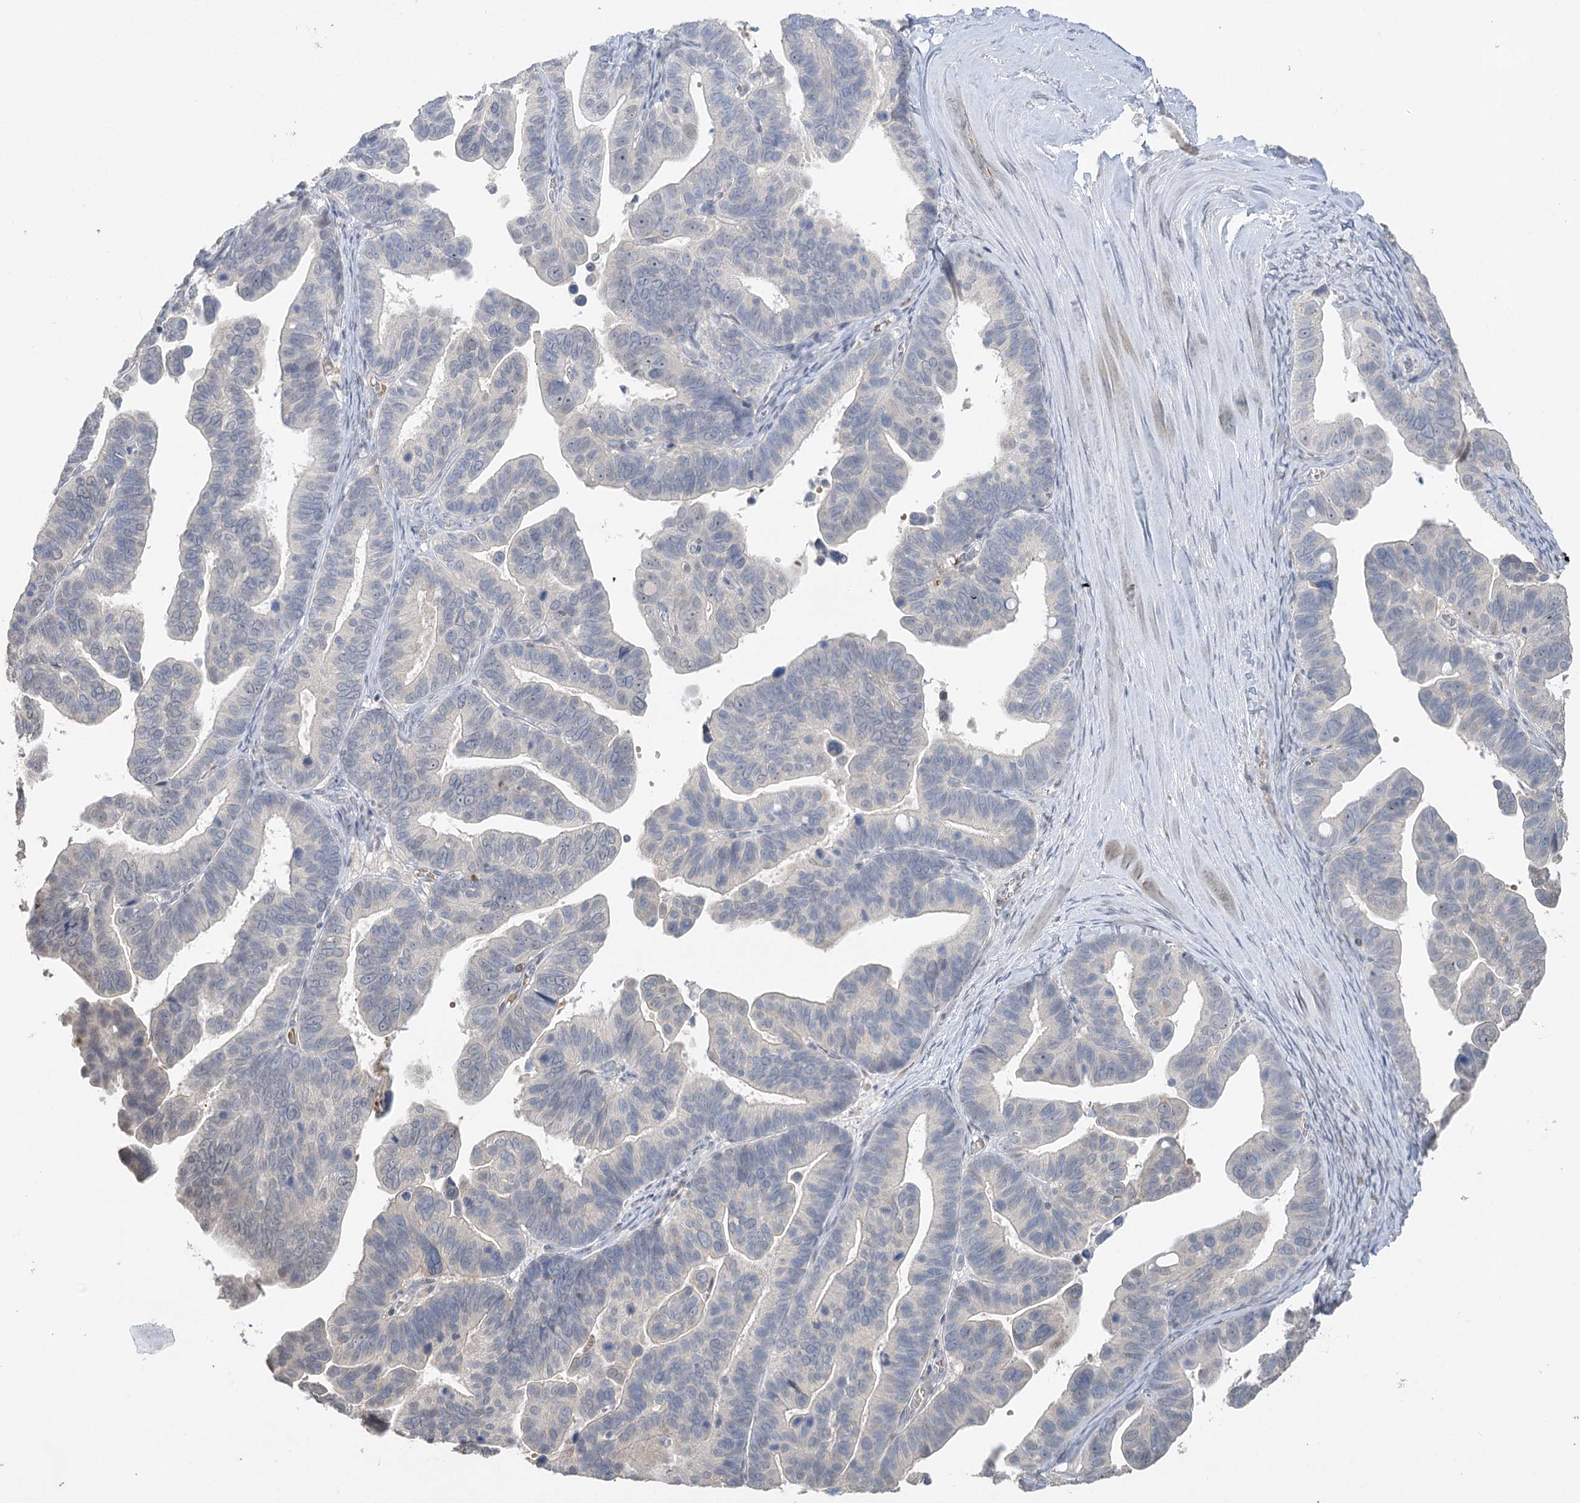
{"staining": {"intensity": "negative", "quantity": "none", "location": "none"}, "tissue": "ovarian cancer", "cell_type": "Tumor cells", "image_type": "cancer", "snomed": [{"axis": "morphology", "description": "Cystadenocarcinoma, serous, NOS"}, {"axis": "topography", "description": "Ovary"}], "caption": "Ovarian cancer (serous cystadenocarcinoma) stained for a protein using immunohistochemistry exhibits no expression tumor cells.", "gene": "TRAF3IP1", "patient": {"sex": "female", "age": 56}}